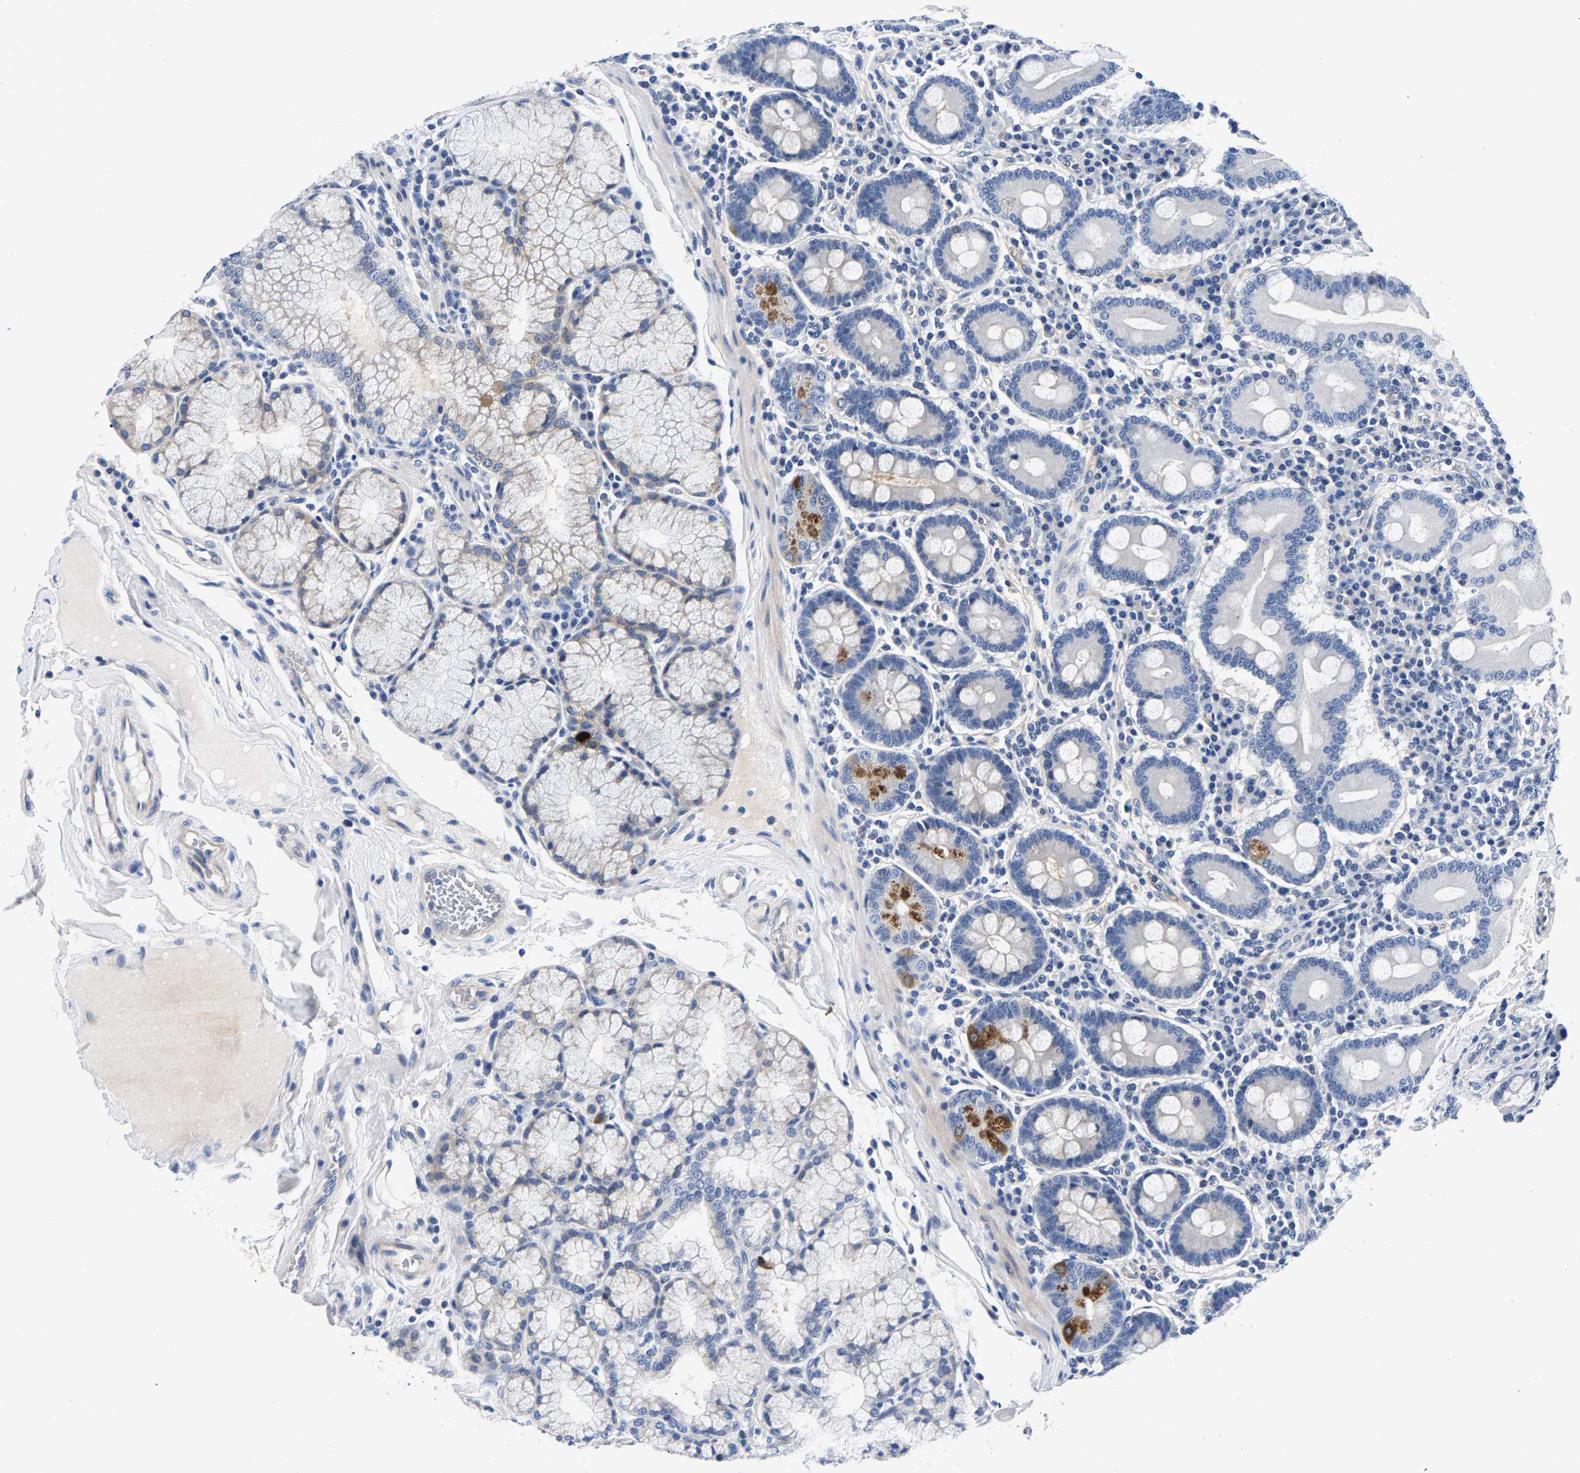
{"staining": {"intensity": "negative", "quantity": "none", "location": "none"}, "tissue": "duodenum", "cell_type": "Glandular cells", "image_type": "normal", "snomed": [{"axis": "morphology", "description": "Normal tissue, NOS"}, {"axis": "topography", "description": "Duodenum"}], "caption": "This is an immunohistochemistry image of normal human duodenum. There is no expression in glandular cells.", "gene": "P2RY4", "patient": {"sex": "male", "age": 50}}